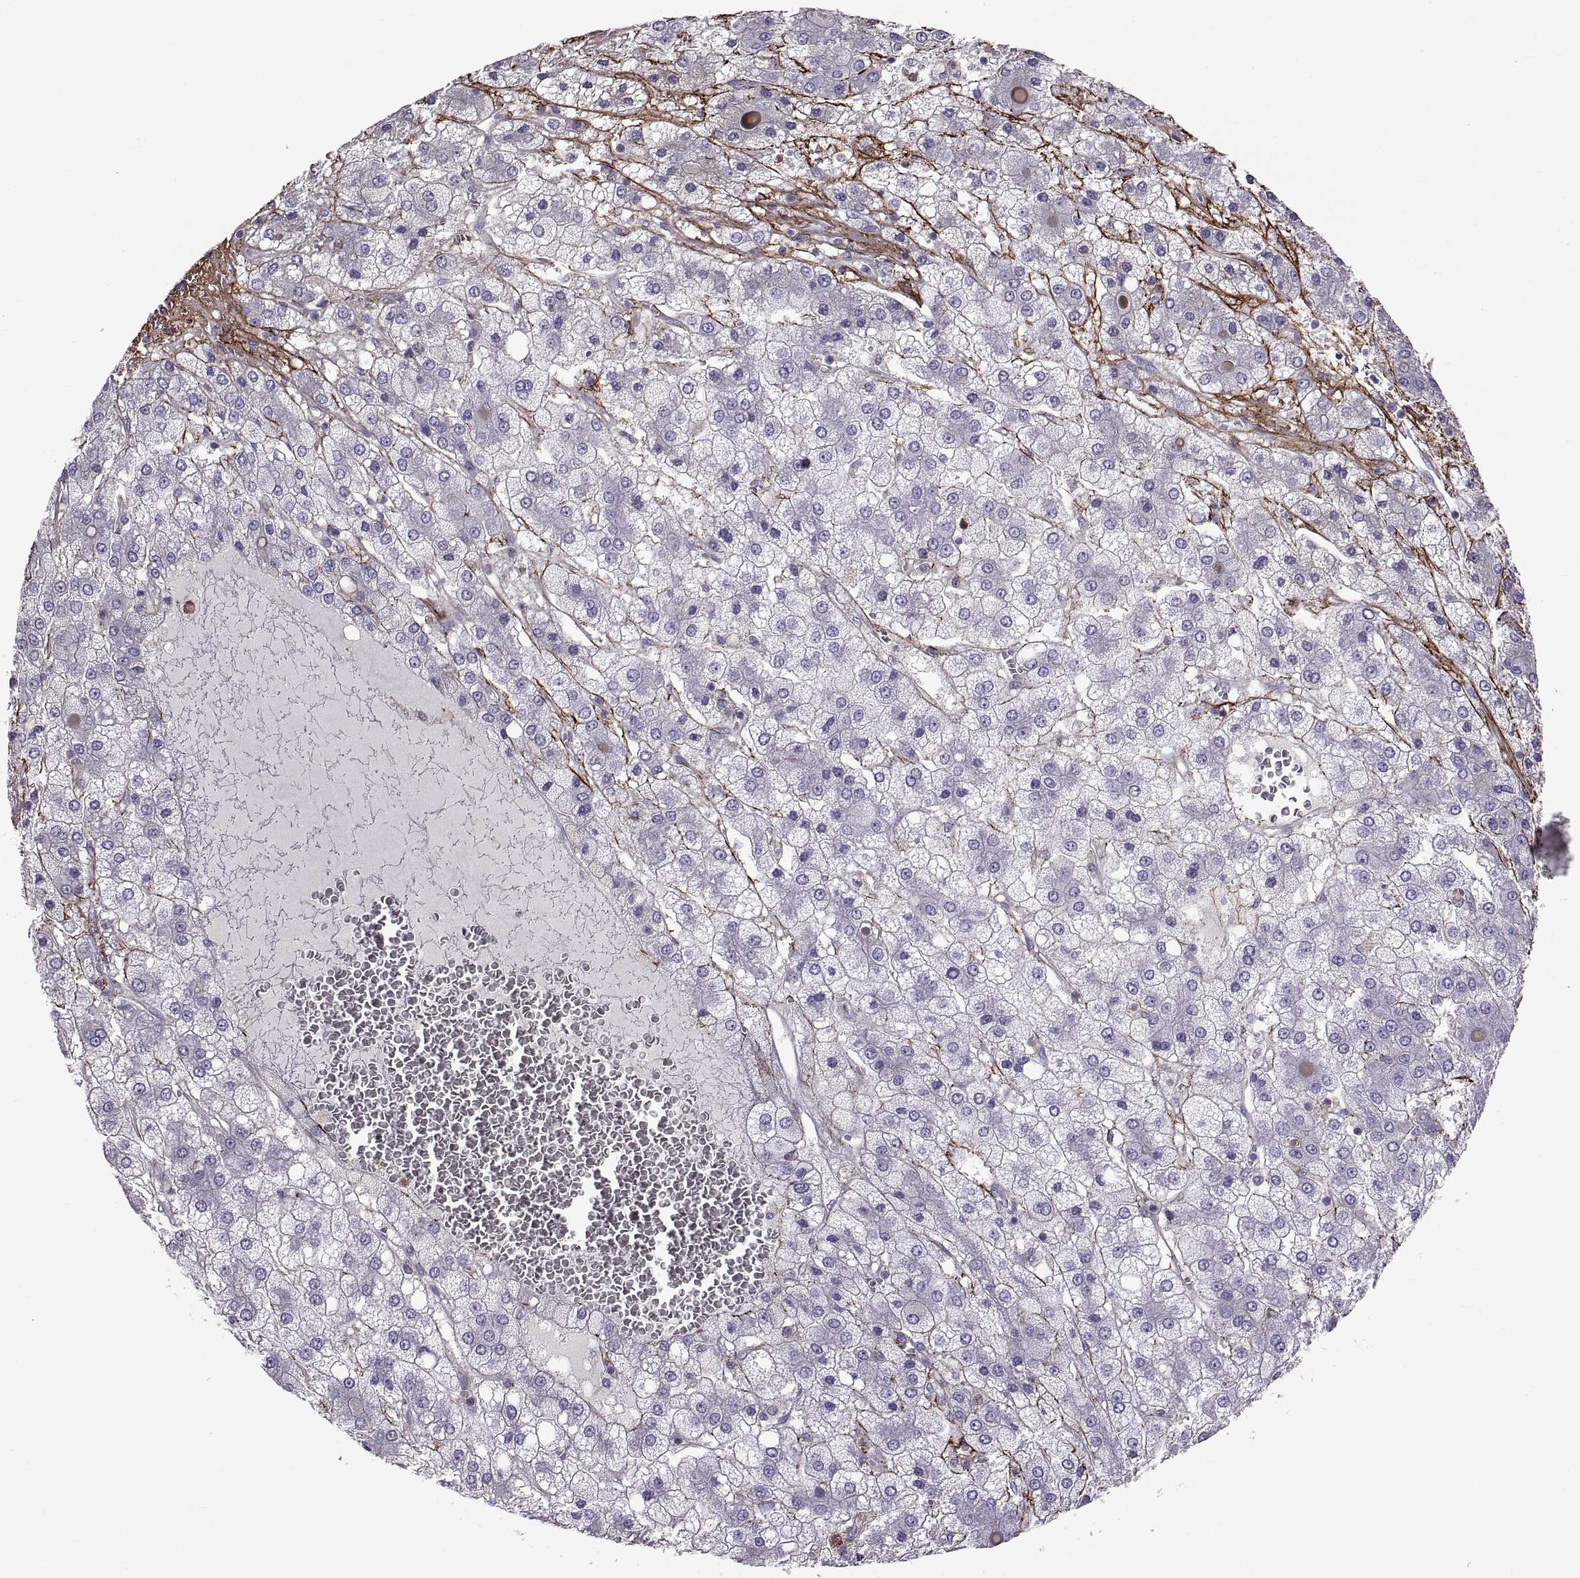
{"staining": {"intensity": "negative", "quantity": "none", "location": "none"}, "tissue": "liver cancer", "cell_type": "Tumor cells", "image_type": "cancer", "snomed": [{"axis": "morphology", "description": "Carcinoma, Hepatocellular, NOS"}, {"axis": "topography", "description": "Liver"}], "caption": "IHC histopathology image of human liver hepatocellular carcinoma stained for a protein (brown), which demonstrates no positivity in tumor cells.", "gene": "EMILIN2", "patient": {"sex": "male", "age": 73}}